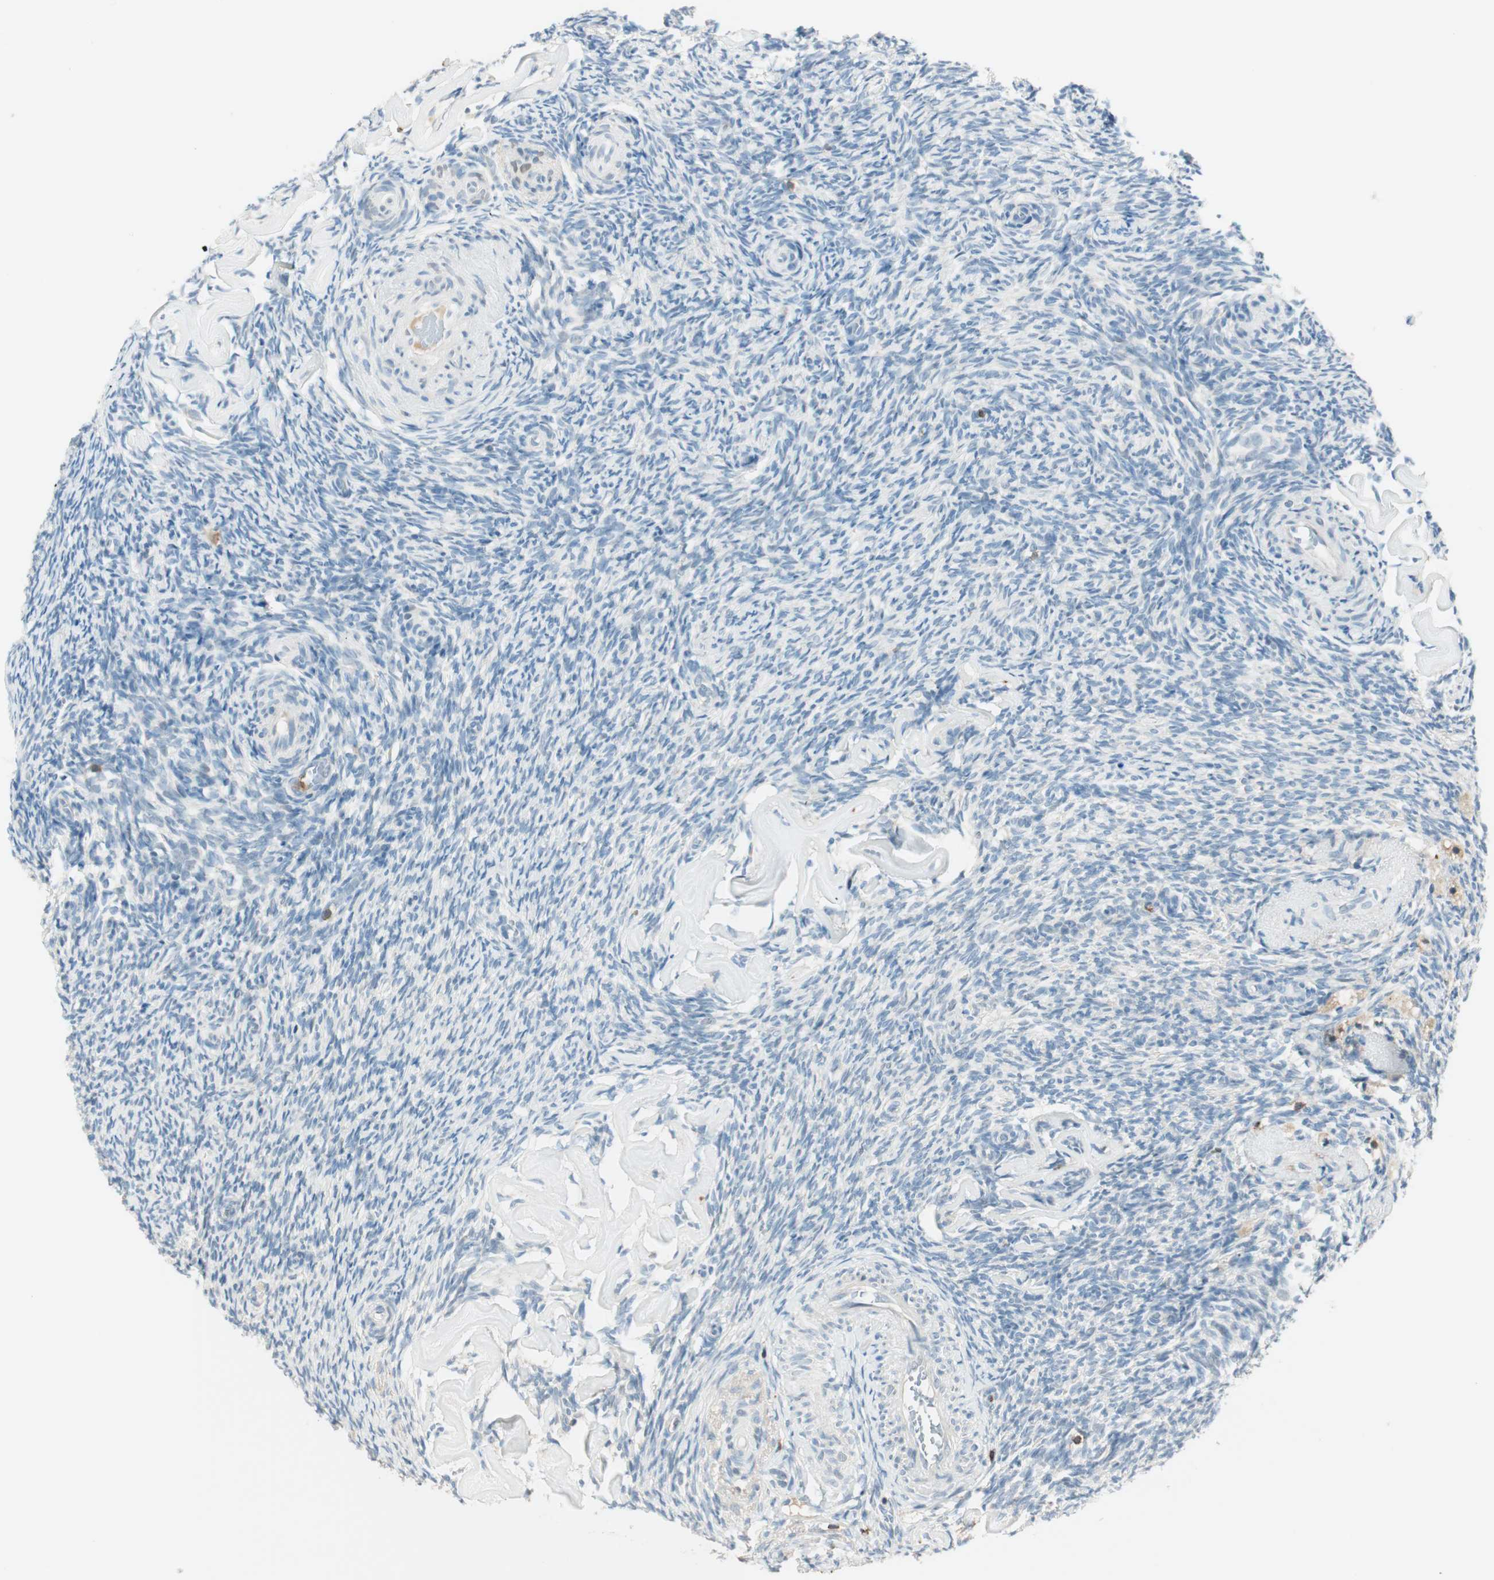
{"staining": {"intensity": "weak", "quantity": "25%-75%", "location": "cytoplasmic/membranous"}, "tissue": "ovary", "cell_type": "Follicle cells", "image_type": "normal", "snomed": [{"axis": "morphology", "description": "Normal tissue, NOS"}, {"axis": "topography", "description": "Ovary"}], "caption": "Benign ovary was stained to show a protein in brown. There is low levels of weak cytoplasmic/membranous staining in about 25%-75% of follicle cells.", "gene": "HPGD", "patient": {"sex": "female", "age": 60}}